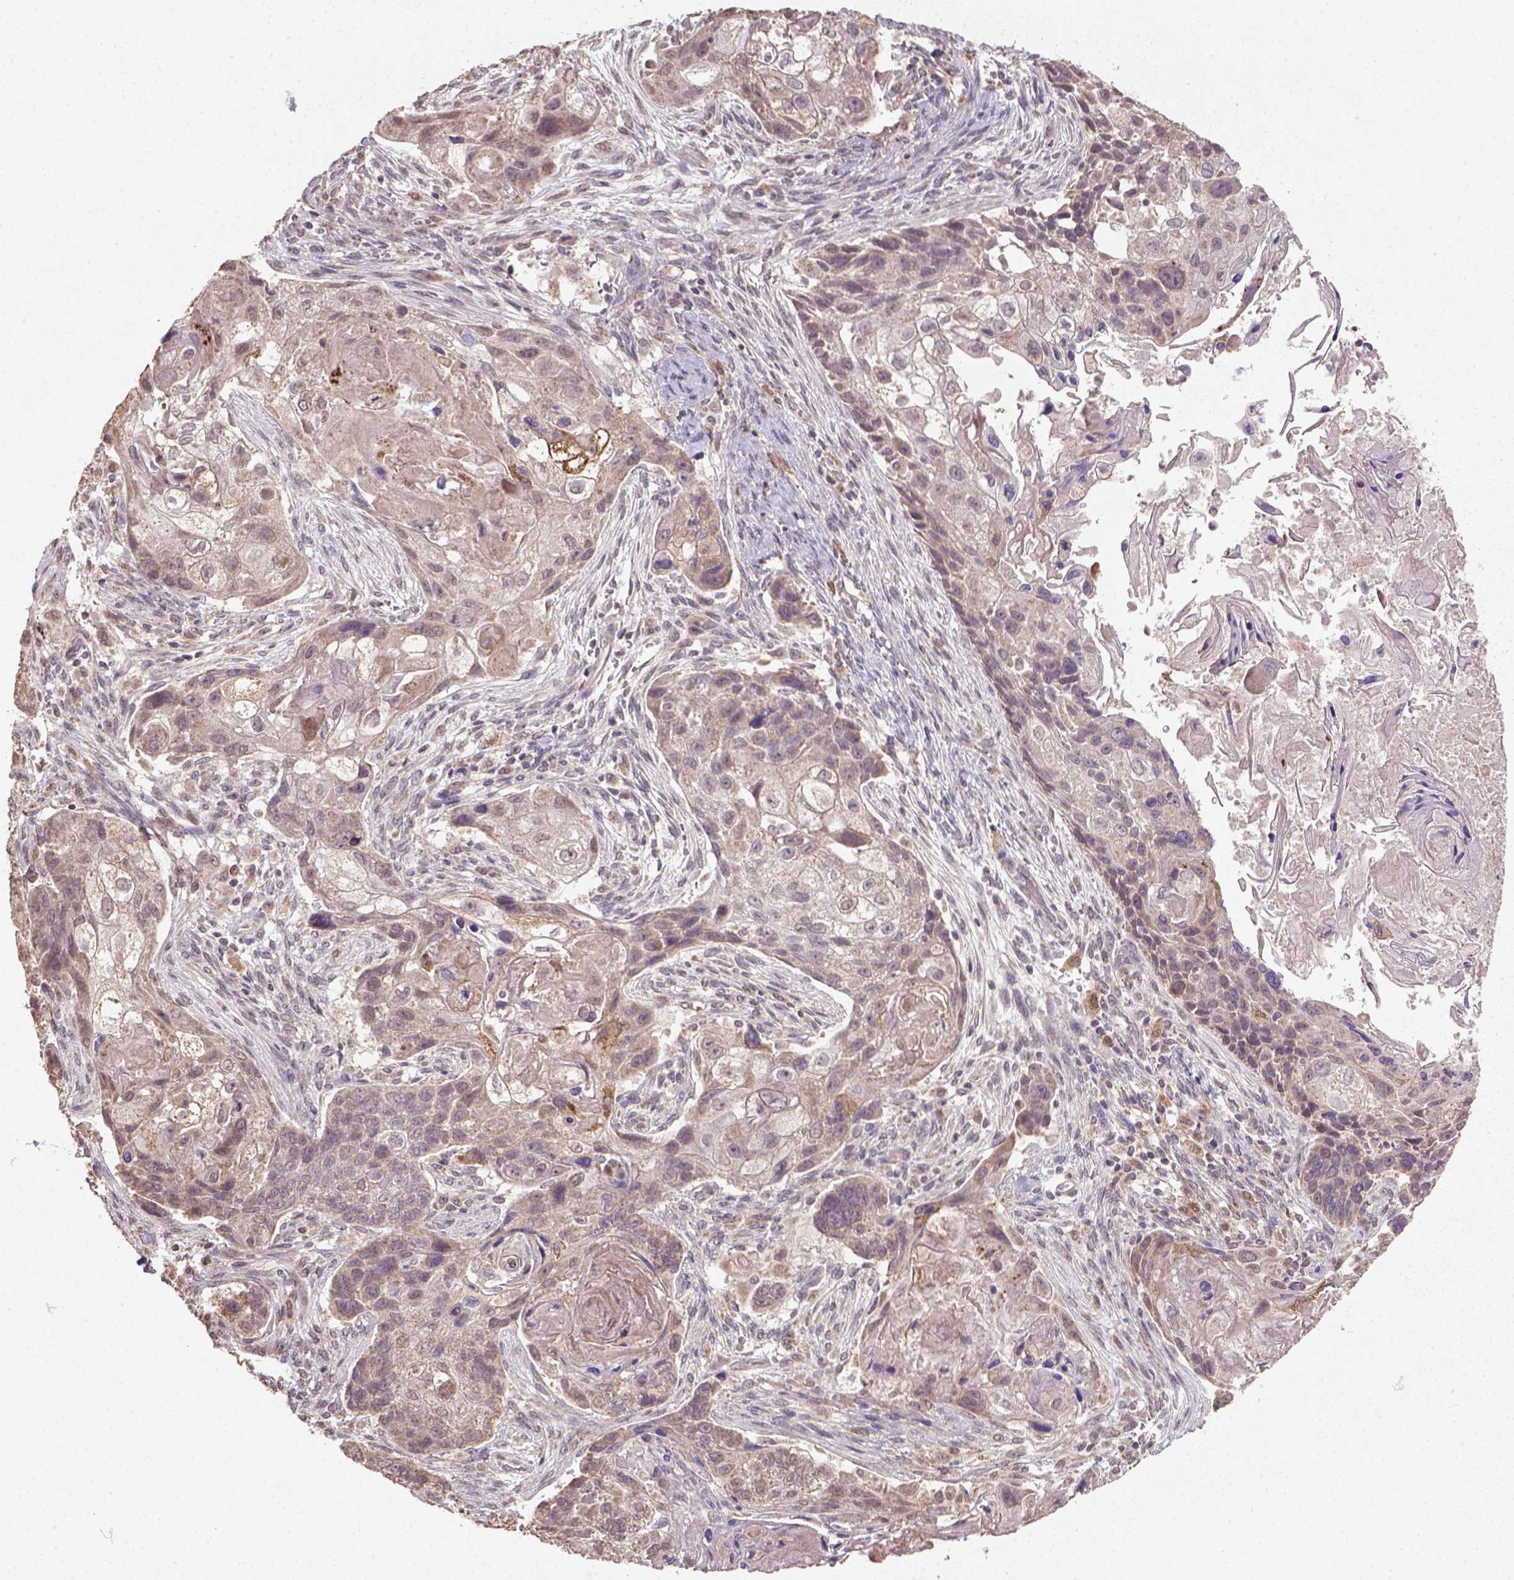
{"staining": {"intensity": "moderate", "quantity": "<25%", "location": "cytoplasmic/membranous"}, "tissue": "lung cancer", "cell_type": "Tumor cells", "image_type": "cancer", "snomed": [{"axis": "morphology", "description": "Squamous cell carcinoma, NOS"}, {"axis": "topography", "description": "Lung"}], "caption": "Immunohistochemical staining of squamous cell carcinoma (lung) exhibits moderate cytoplasmic/membranous protein staining in approximately <25% of tumor cells.", "gene": "NUDT10", "patient": {"sex": "male", "age": 69}}